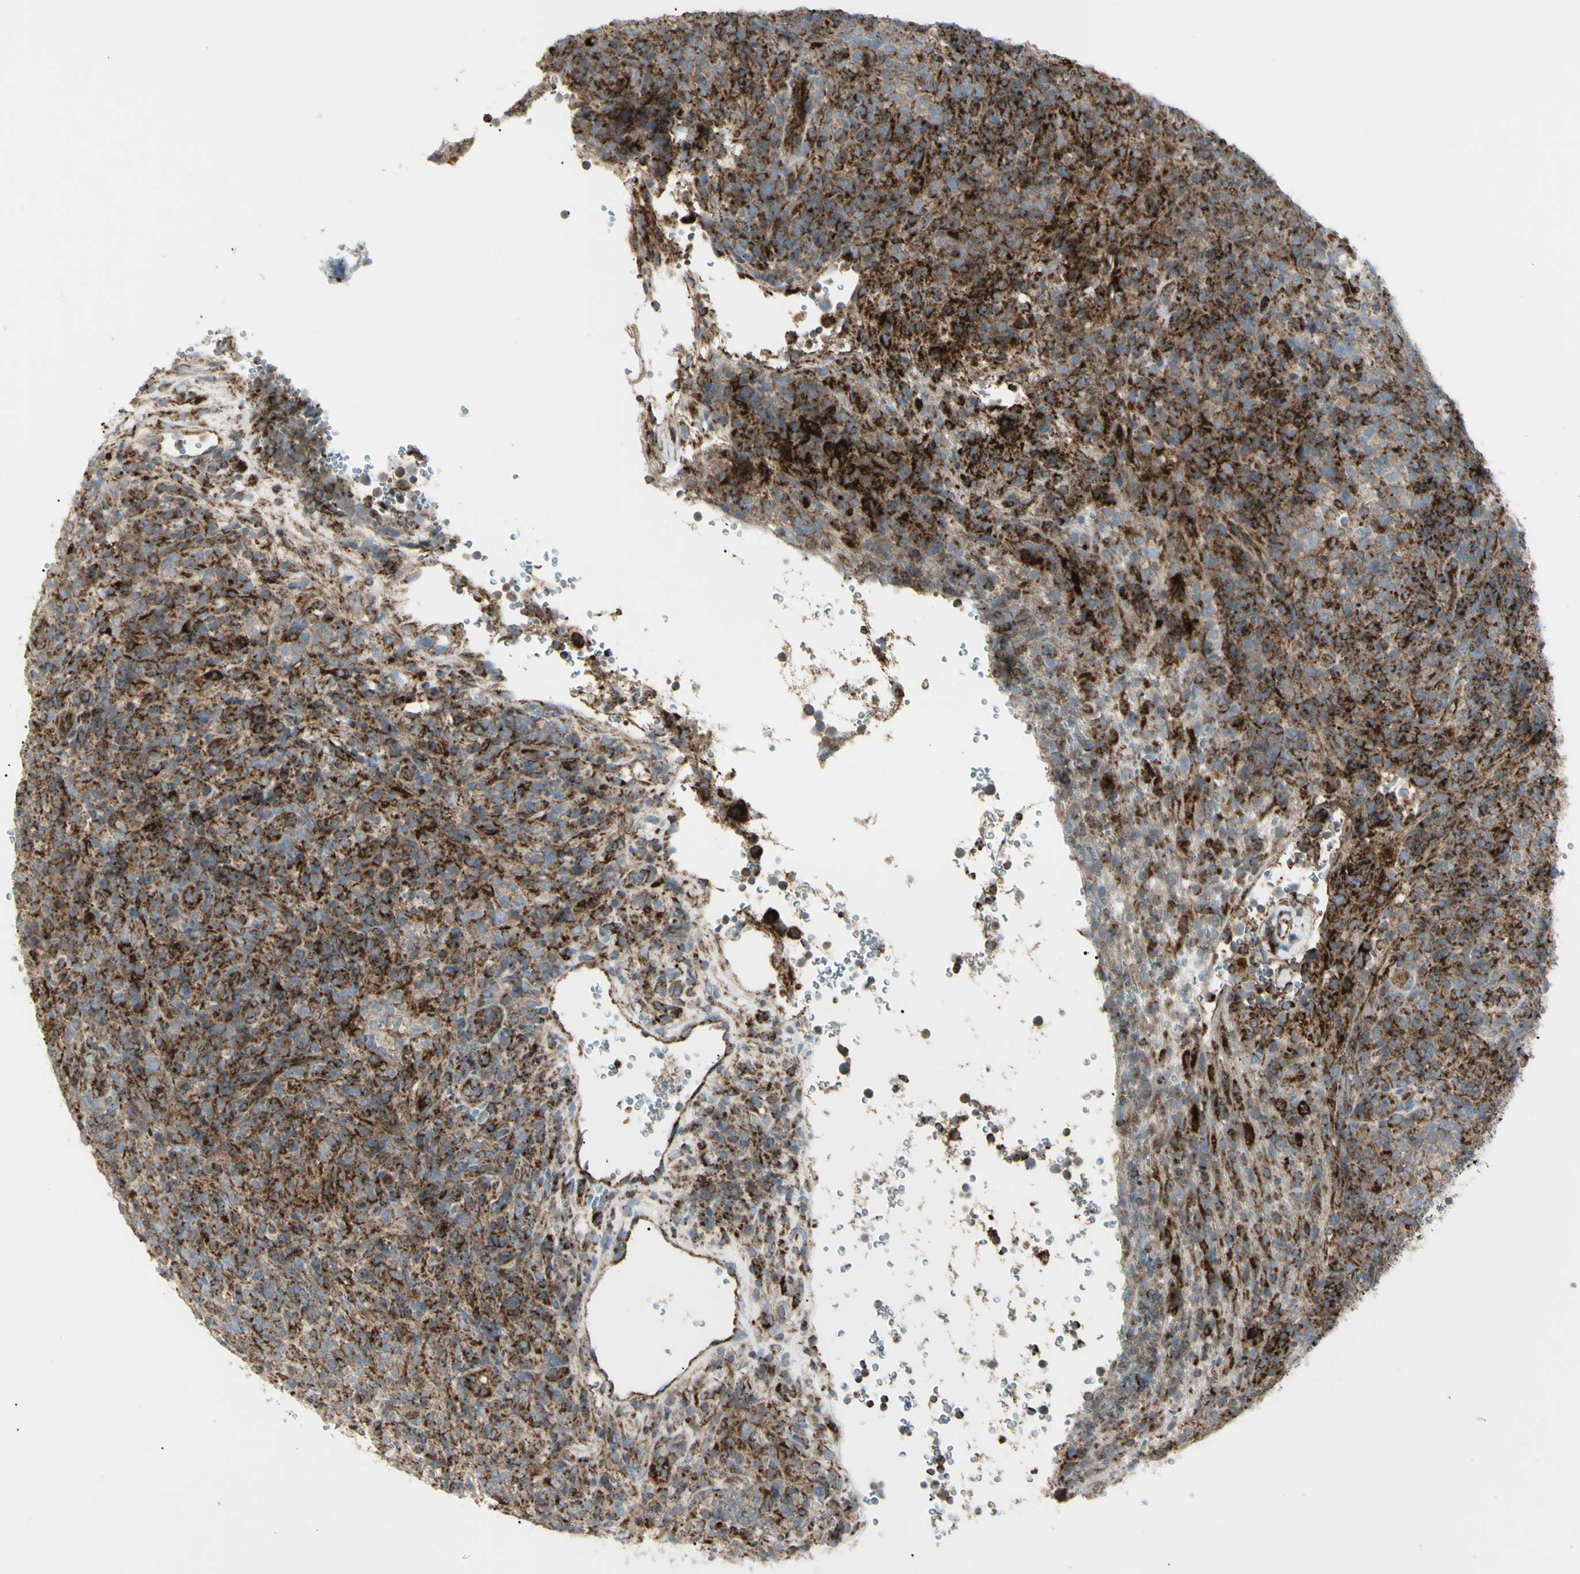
{"staining": {"intensity": "strong", "quantity": ">75%", "location": "cytoplasmic/membranous"}, "tissue": "lymphoma", "cell_type": "Tumor cells", "image_type": "cancer", "snomed": [{"axis": "morphology", "description": "Malignant lymphoma, non-Hodgkin's type, High grade"}, {"axis": "topography", "description": "Lymph node"}], "caption": "Immunohistochemistry histopathology image of human malignant lymphoma, non-Hodgkin's type (high-grade) stained for a protein (brown), which exhibits high levels of strong cytoplasmic/membranous expression in about >75% of tumor cells.", "gene": "CYB5R1", "patient": {"sex": "female", "age": 76}}